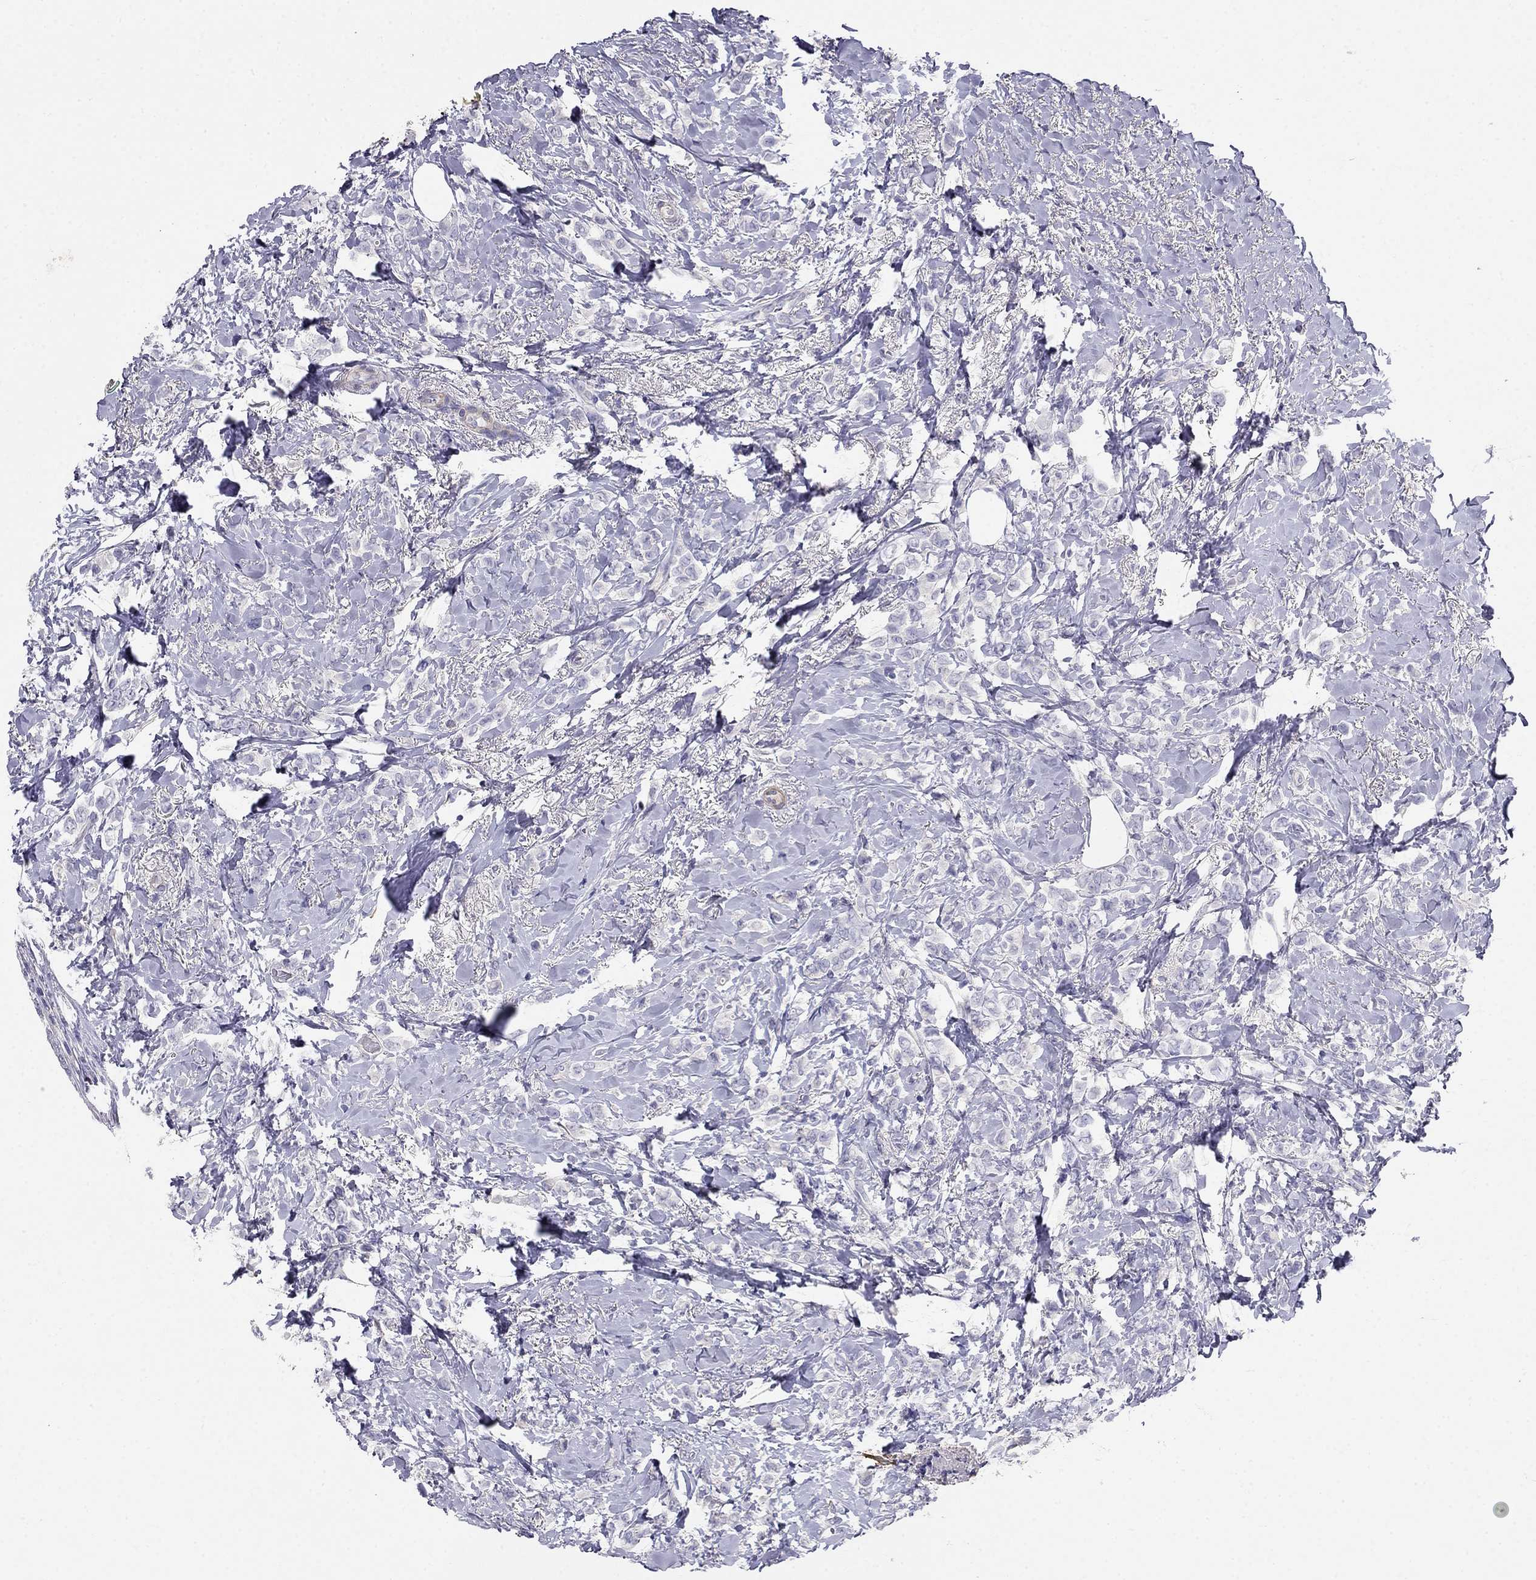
{"staining": {"intensity": "negative", "quantity": "none", "location": "none"}, "tissue": "breast cancer", "cell_type": "Tumor cells", "image_type": "cancer", "snomed": [{"axis": "morphology", "description": "Lobular carcinoma"}, {"axis": "topography", "description": "Breast"}], "caption": "Breast cancer was stained to show a protein in brown. There is no significant expression in tumor cells. (Brightfield microscopy of DAB immunohistochemistry (IHC) at high magnification).", "gene": "LY6H", "patient": {"sex": "female", "age": 66}}